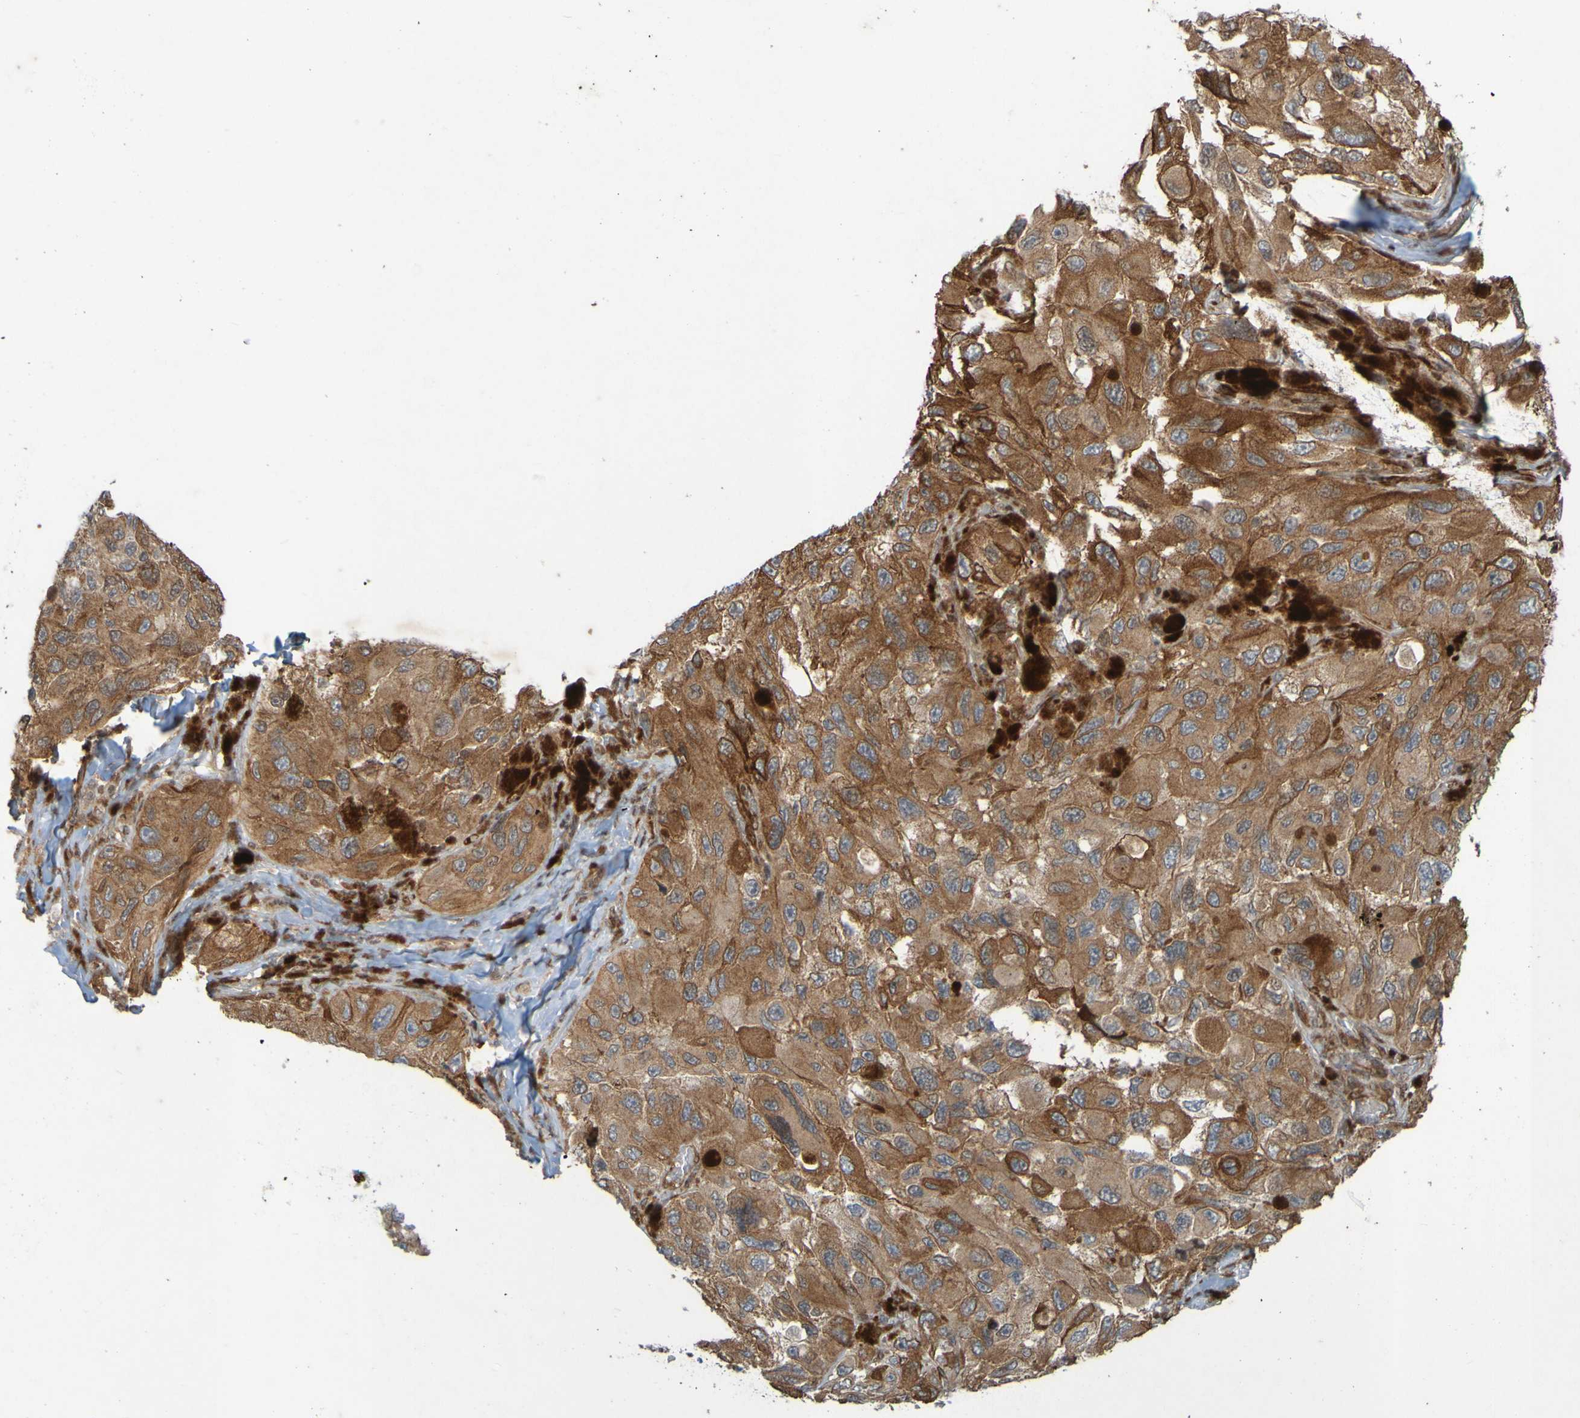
{"staining": {"intensity": "moderate", "quantity": ">75%", "location": "cytoplasmic/membranous"}, "tissue": "melanoma", "cell_type": "Tumor cells", "image_type": "cancer", "snomed": [{"axis": "morphology", "description": "Malignant melanoma, NOS"}, {"axis": "topography", "description": "Skin"}], "caption": "Malignant melanoma stained for a protein shows moderate cytoplasmic/membranous positivity in tumor cells.", "gene": "GUCY1A1", "patient": {"sex": "female", "age": 73}}